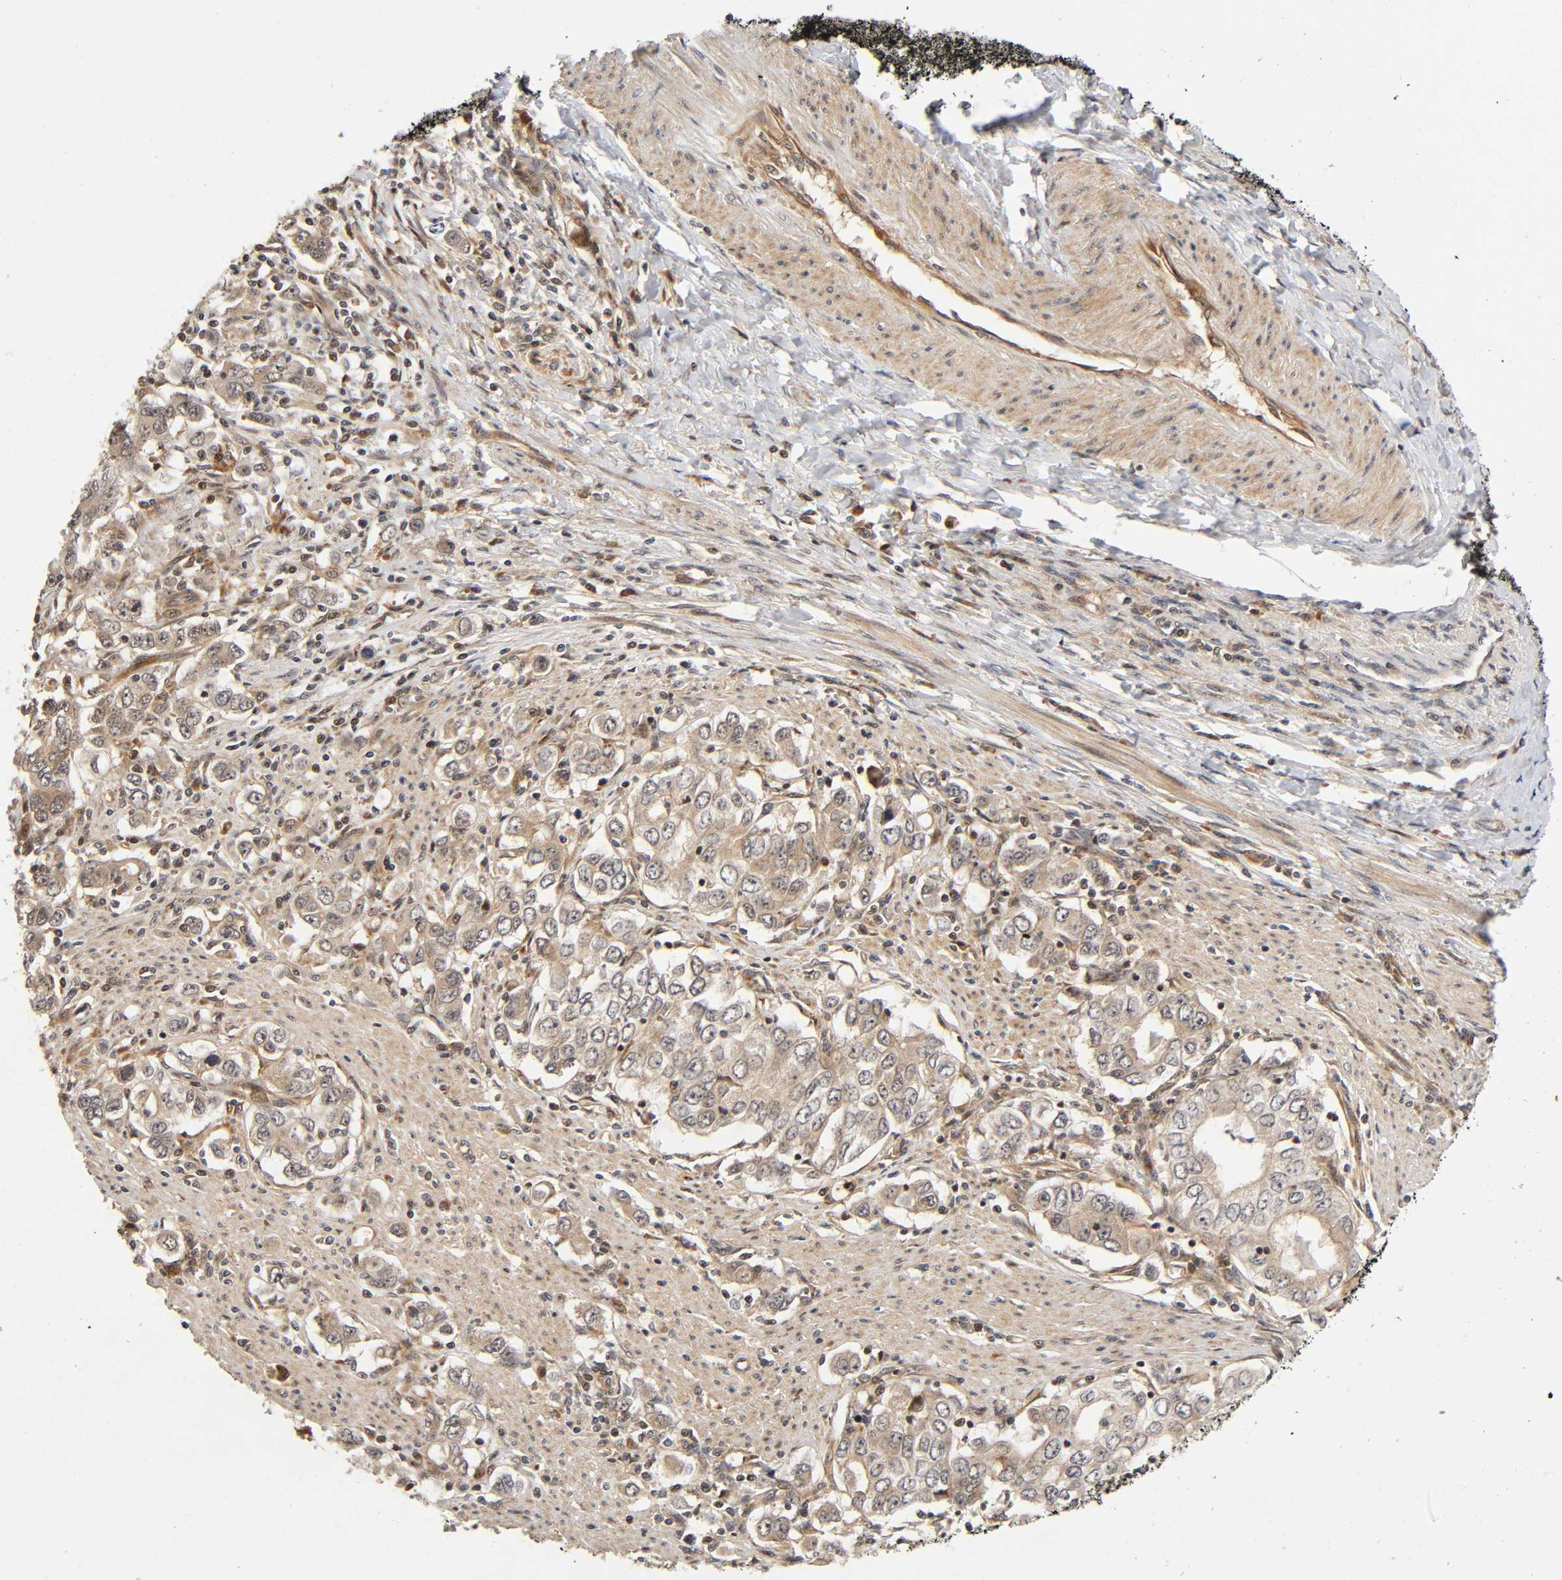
{"staining": {"intensity": "weak", "quantity": ">75%", "location": "cytoplasmic/membranous"}, "tissue": "stomach cancer", "cell_type": "Tumor cells", "image_type": "cancer", "snomed": [{"axis": "morphology", "description": "Adenocarcinoma, NOS"}, {"axis": "topography", "description": "Stomach, lower"}], "caption": "Stomach adenocarcinoma stained with a brown dye demonstrates weak cytoplasmic/membranous positive positivity in about >75% of tumor cells.", "gene": "IQCJ-SCHIP1", "patient": {"sex": "female", "age": 72}}